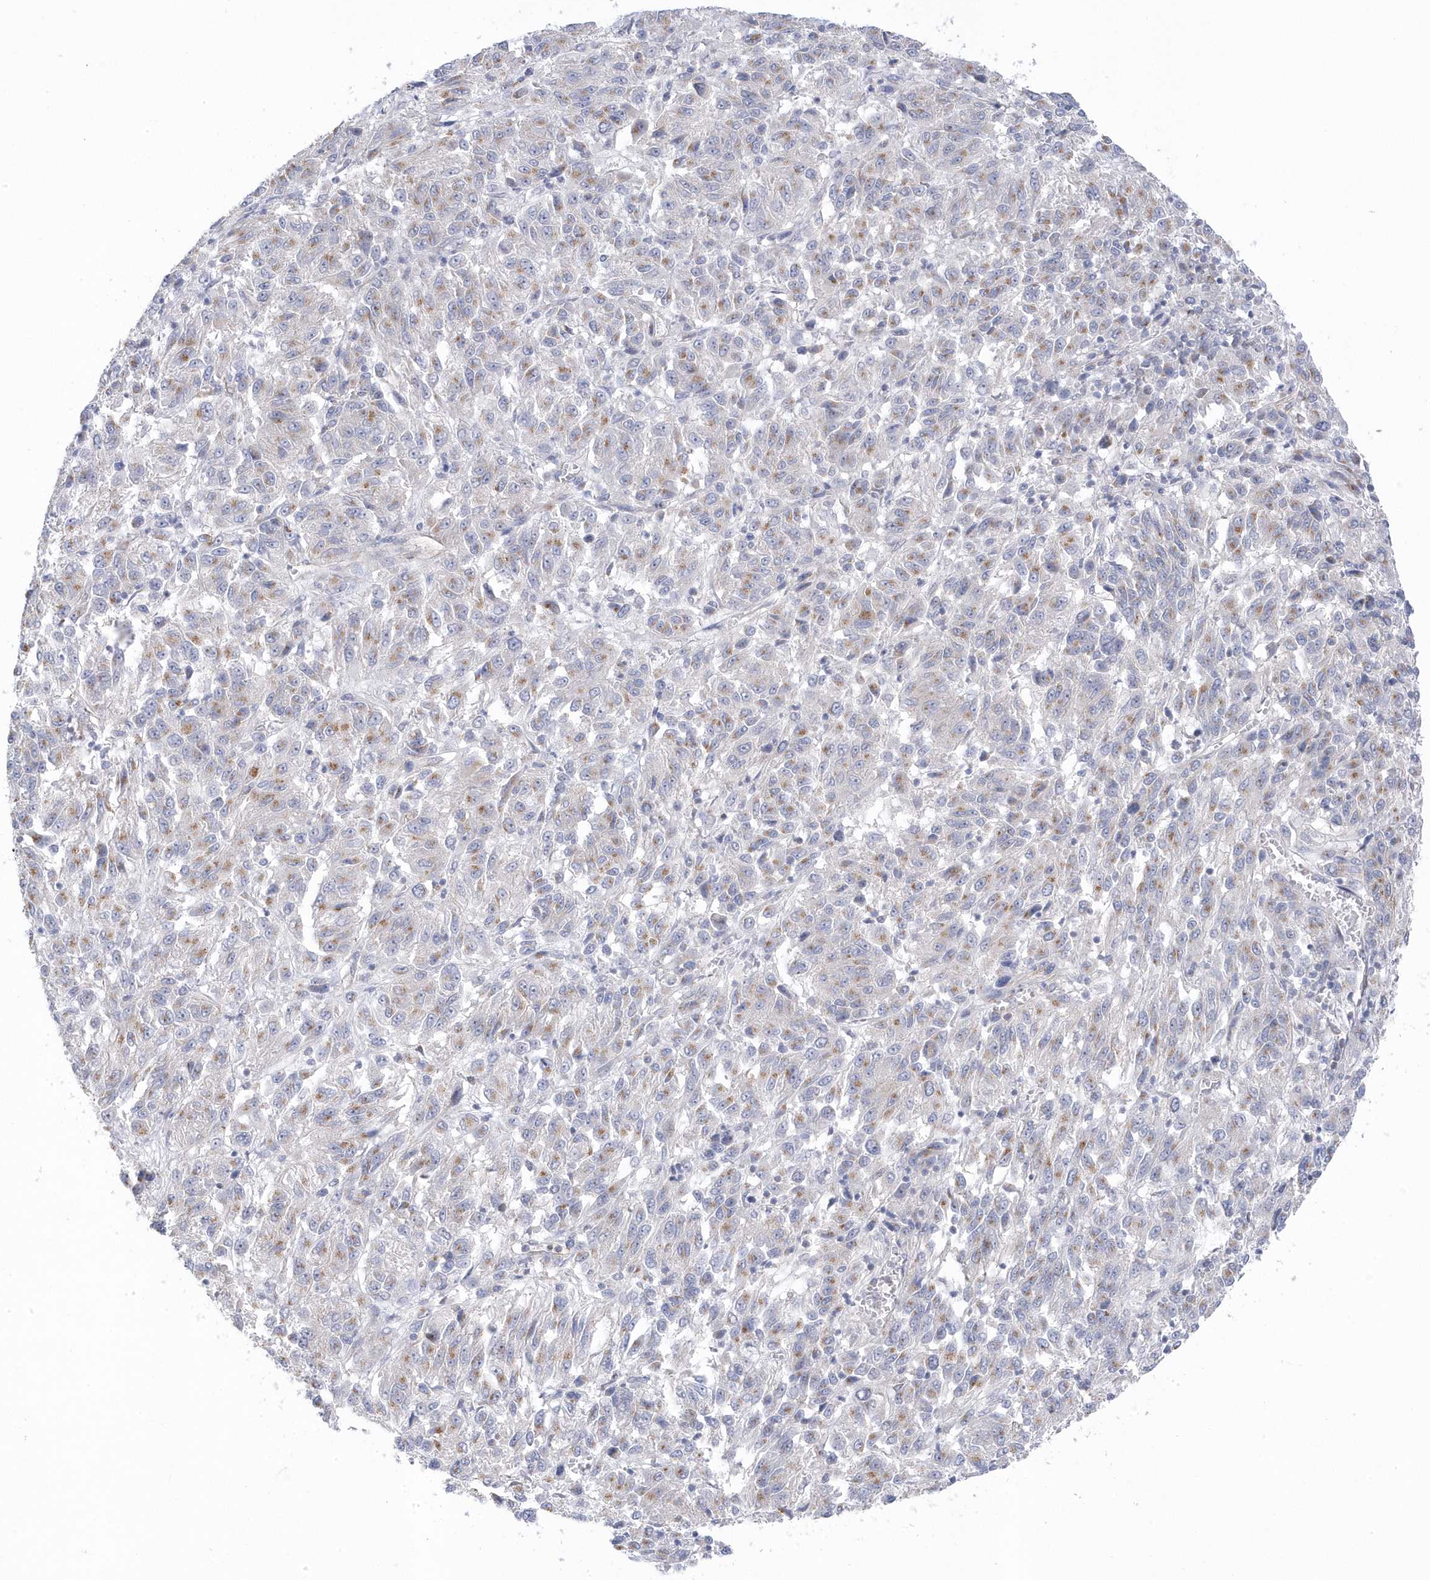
{"staining": {"intensity": "moderate", "quantity": "<25%", "location": "cytoplasmic/membranous"}, "tissue": "melanoma", "cell_type": "Tumor cells", "image_type": "cancer", "snomed": [{"axis": "morphology", "description": "Malignant melanoma, Metastatic site"}, {"axis": "topography", "description": "Lung"}], "caption": "This micrograph reveals immunohistochemistry (IHC) staining of human melanoma, with low moderate cytoplasmic/membranous staining in approximately <25% of tumor cells.", "gene": "ANAPC1", "patient": {"sex": "male", "age": 64}}